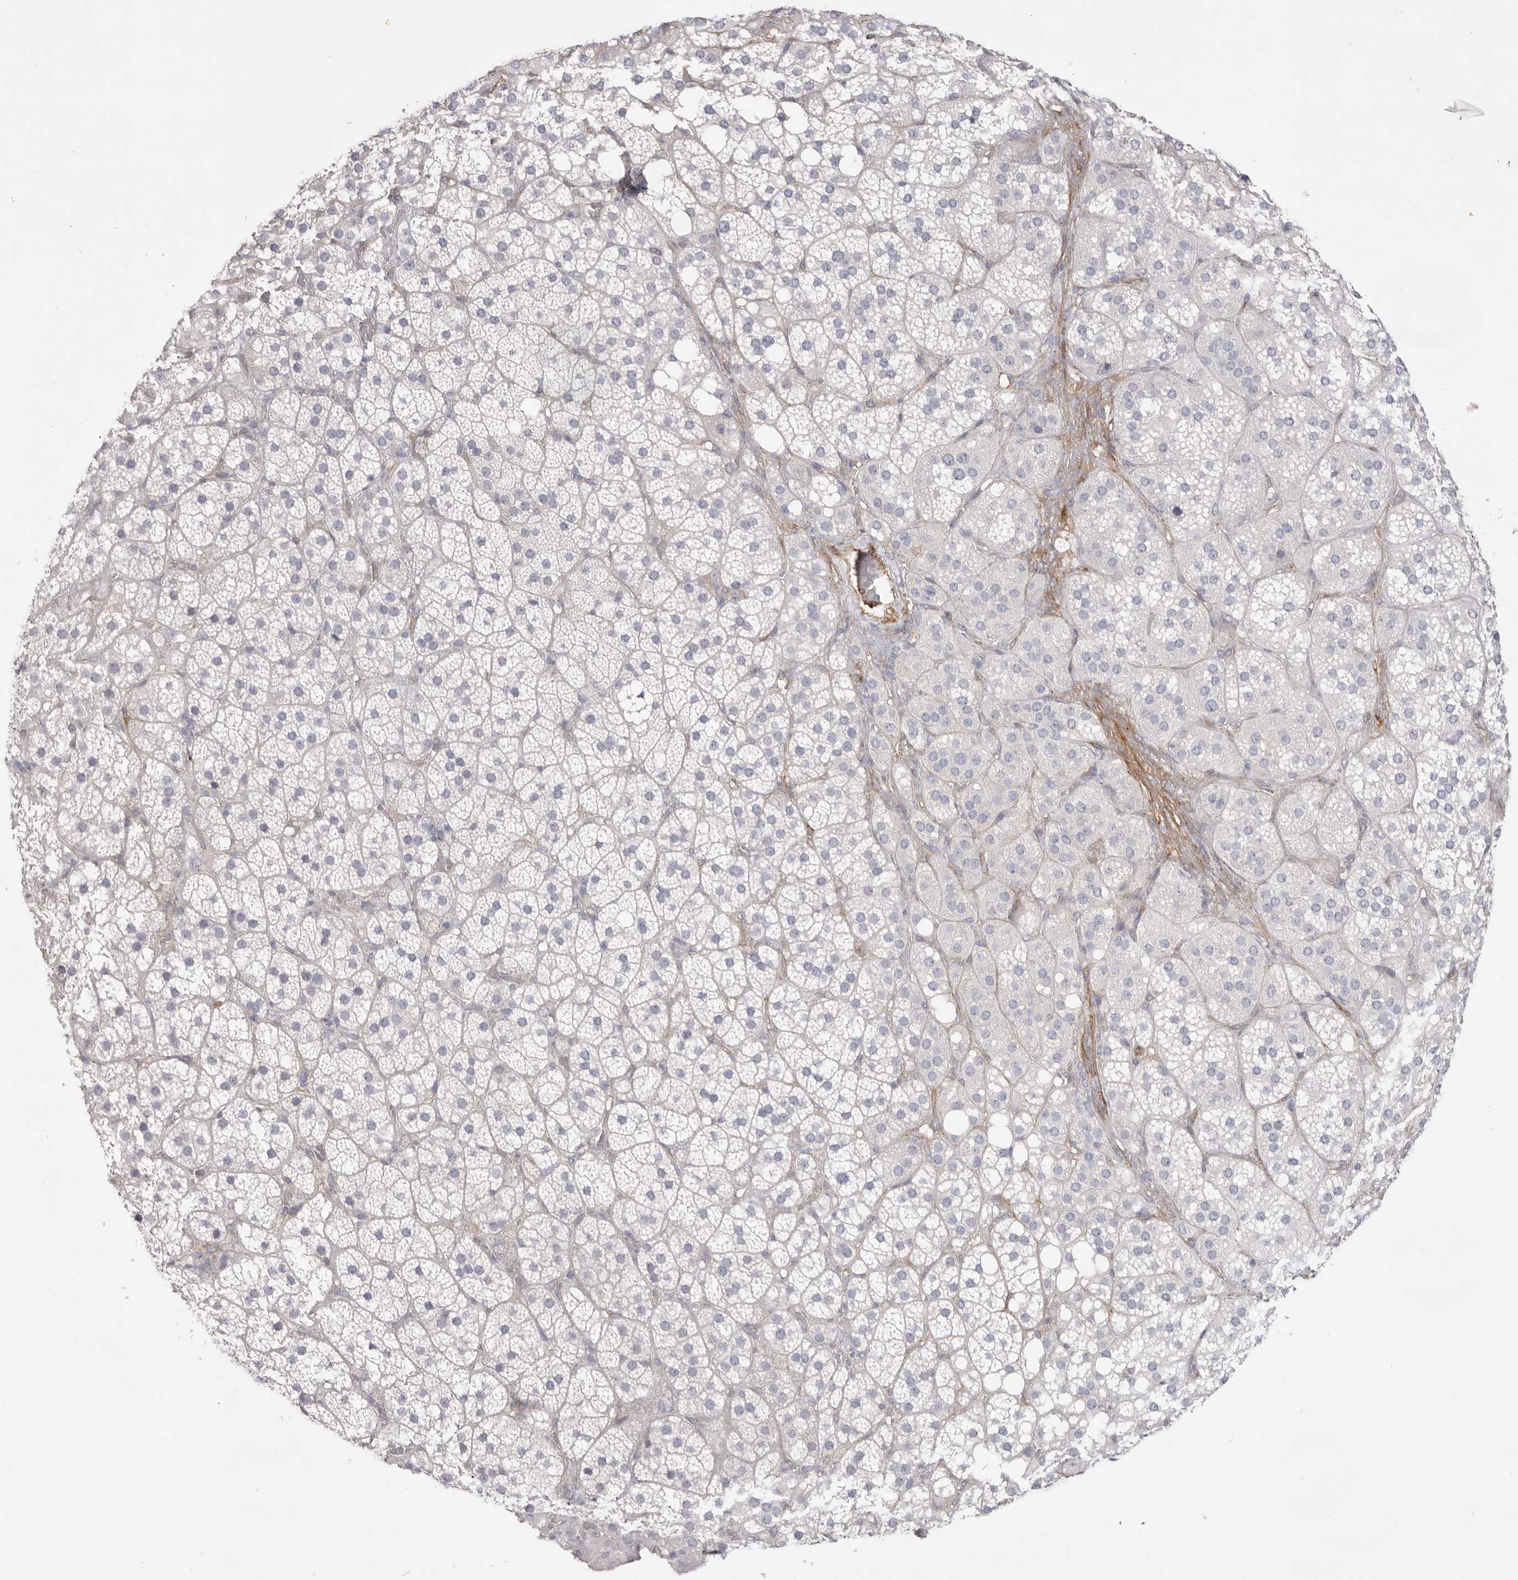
{"staining": {"intensity": "negative", "quantity": "none", "location": "none"}, "tissue": "adrenal gland", "cell_type": "Glandular cells", "image_type": "normal", "snomed": [{"axis": "morphology", "description": "Normal tissue, NOS"}, {"axis": "topography", "description": "Adrenal gland"}], "caption": "Human adrenal gland stained for a protein using IHC exhibits no positivity in glandular cells.", "gene": "LRRC66", "patient": {"sex": "female", "age": 59}}